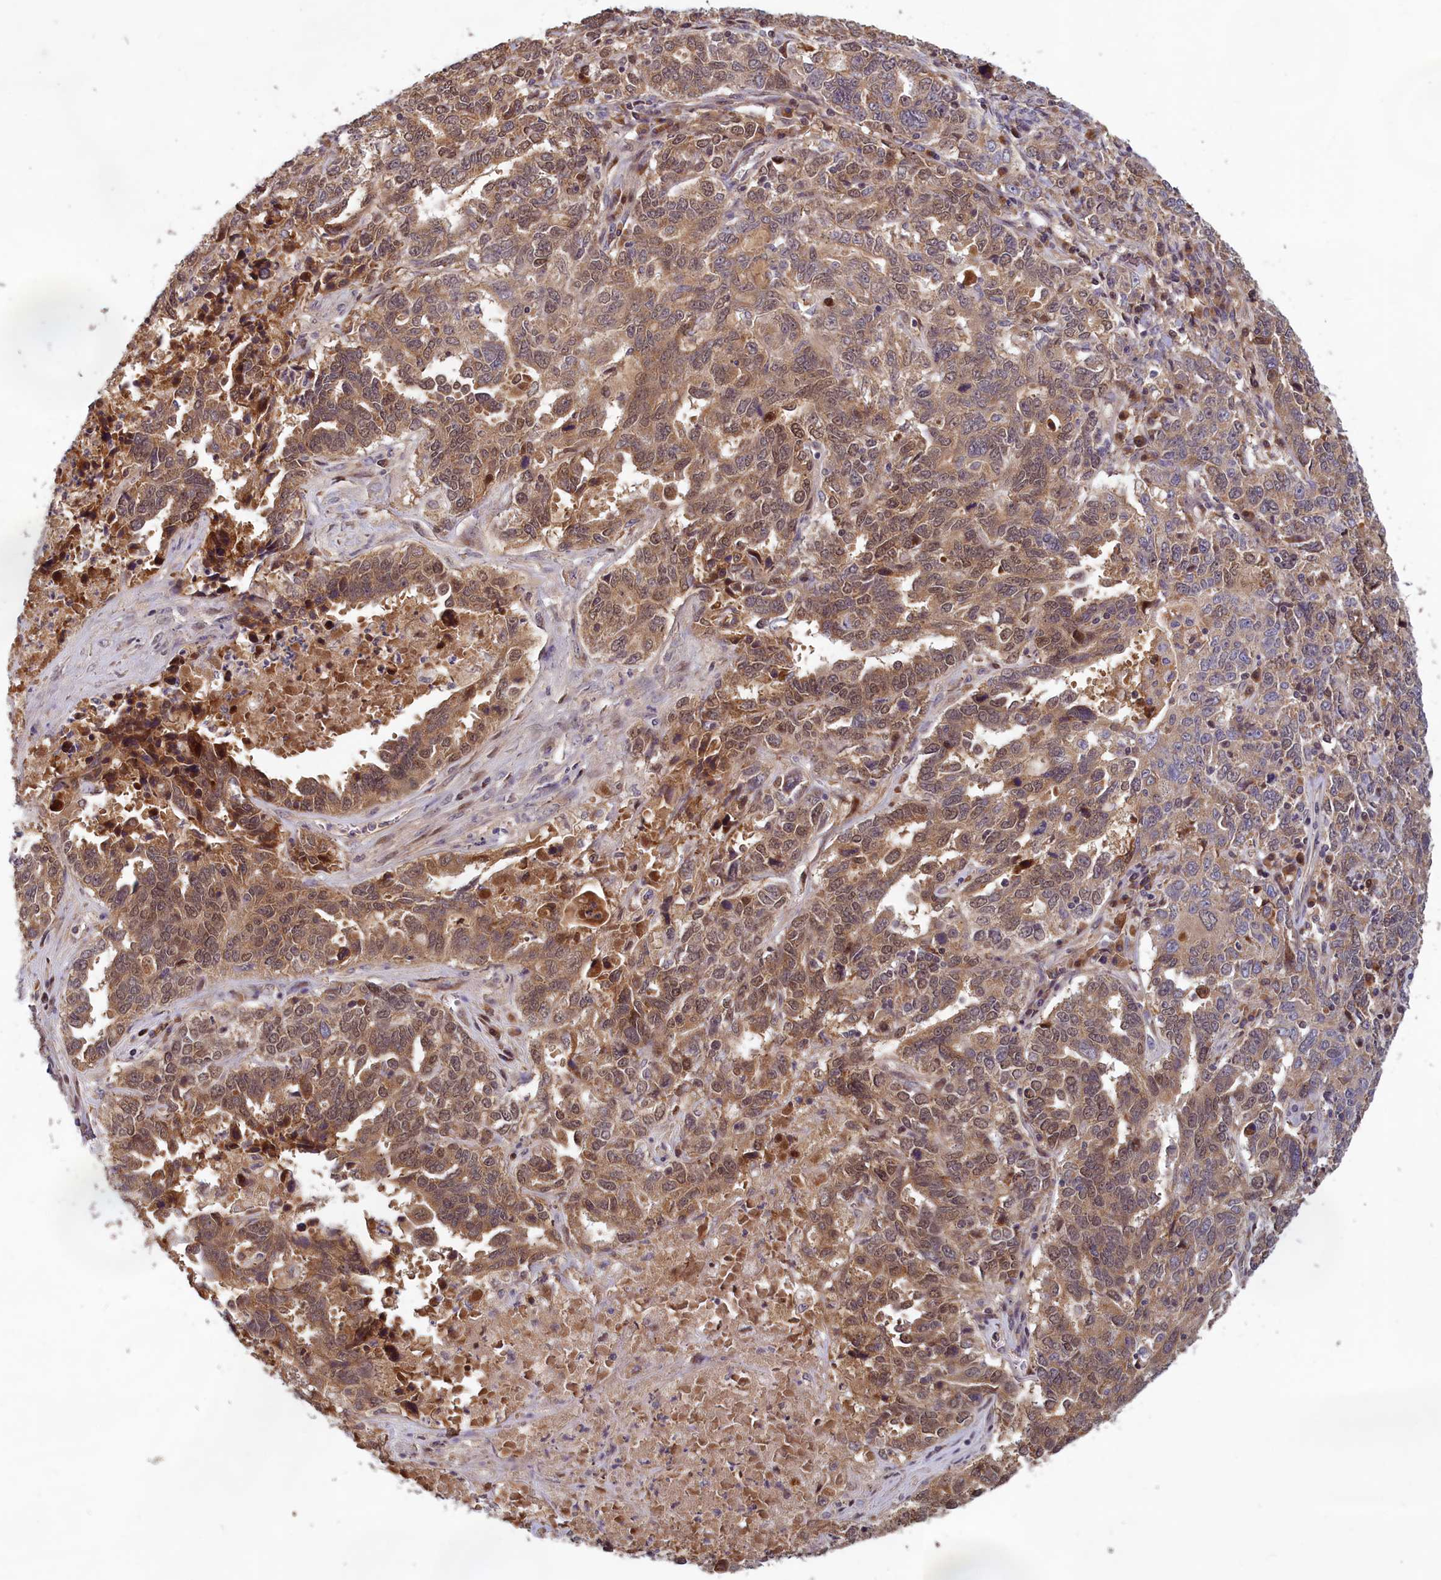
{"staining": {"intensity": "moderate", "quantity": ">75%", "location": "cytoplasmic/membranous,nuclear"}, "tissue": "ovarian cancer", "cell_type": "Tumor cells", "image_type": "cancer", "snomed": [{"axis": "morphology", "description": "Carcinoma, endometroid"}, {"axis": "topography", "description": "Ovary"}], "caption": "Endometroid carcinoma (ovarian) stained with a brown dye displays moderate cytoplasmic/membranous and nuclear positive staining in about >75% of tumor cells.", "gene": "CCDC15", "patient": {"sex": "female", "age": 62}}